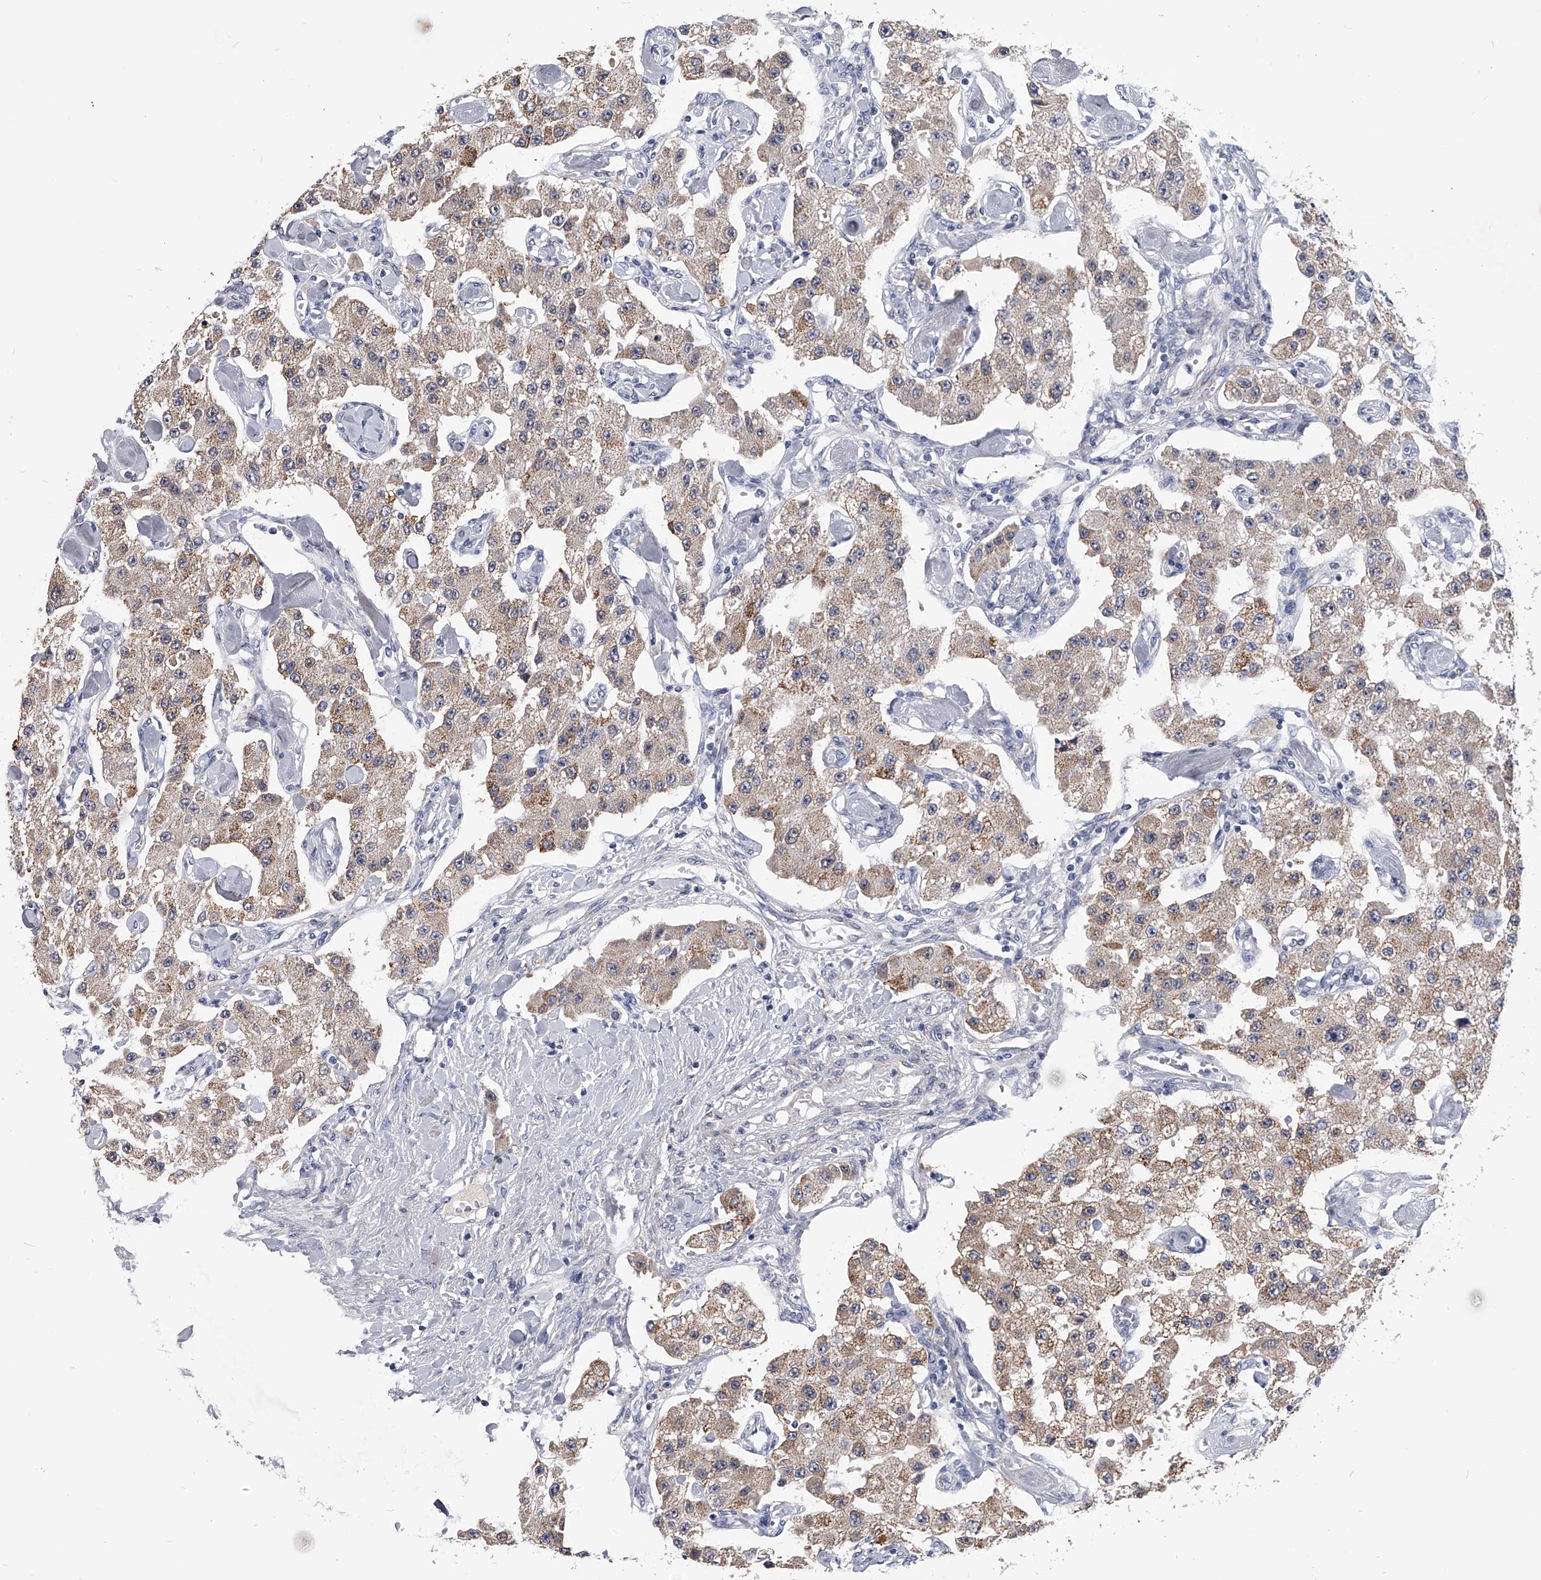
{"staining": {"intensity": "moderate", "quantity": "25%-75%", "location": "cytoplasmic/membranous"}, "tissue": "carcinoid", "cell_type": "Tumor cells", "image_type": "cancer", "snomed": [{"axis": "morphology", "description": "Carcinoid, malignant, NOS"}, {"axis": "topography", "description": "Pancreas"}], "caption": "Carcinoid (malignant) was stained to show a protein in brown. There is medium levels of moderate cytoplasmic/membranous staining in about 25%-75% of tumor cells. (brown staining indicates protein expression, while blue staining denotes nuclei).", "gene": "OAT", "patient": {"sex": "male", "age": 41}}